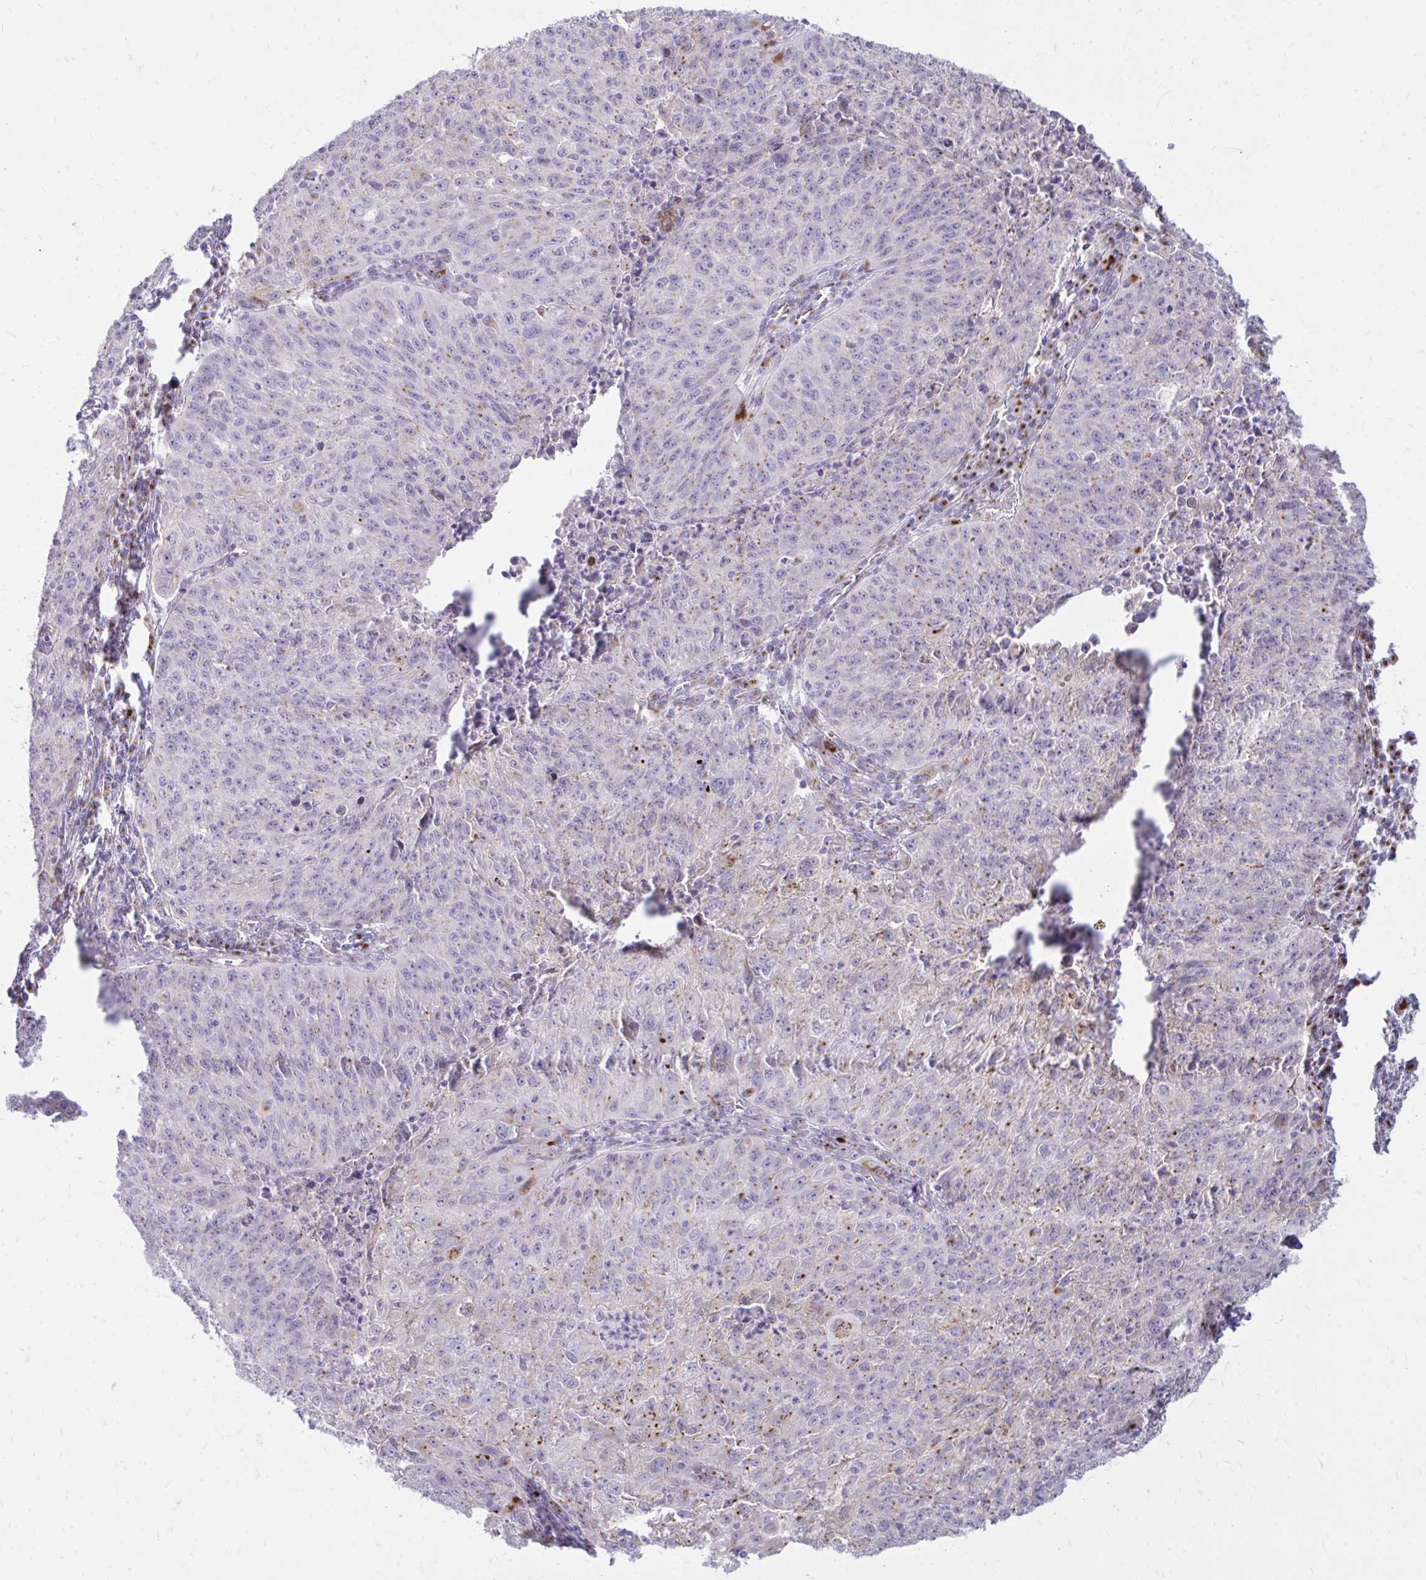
{"staining": {"intensity": "moderate", "quantity": "<25%", "location": "cytoplasmic/membranous"}, "tissue": "lung cancer", "cell_type": "Tumor cells", "image_type": "cancer", "snomed": [{"axis": "morphology", "description": "Squamous cell carcinoma, NOS"}, {"axis": "morphology", "description": "Squamous cell carcinoma, metastatic, NOS"}, {"axis": "topography", "description": "Bronchus"}, {"axis": "topography", "description": "Lung"}], "caption": "IHC staining of lung squamous cell carcinoma, which reveals low levels of moderate cytoplasmic/membranous staining in about <25% of tumor cells indicating moderate cytoplasmic/membranous protein positivity. The staining was performed using DAB (3,3'-diaminobenzidine) (brown) for protein detection and nuclei were counterstained in hematoxylin (blue).", "gene": "RAB6B", "patient": {"sex": "male", "age": 62}}